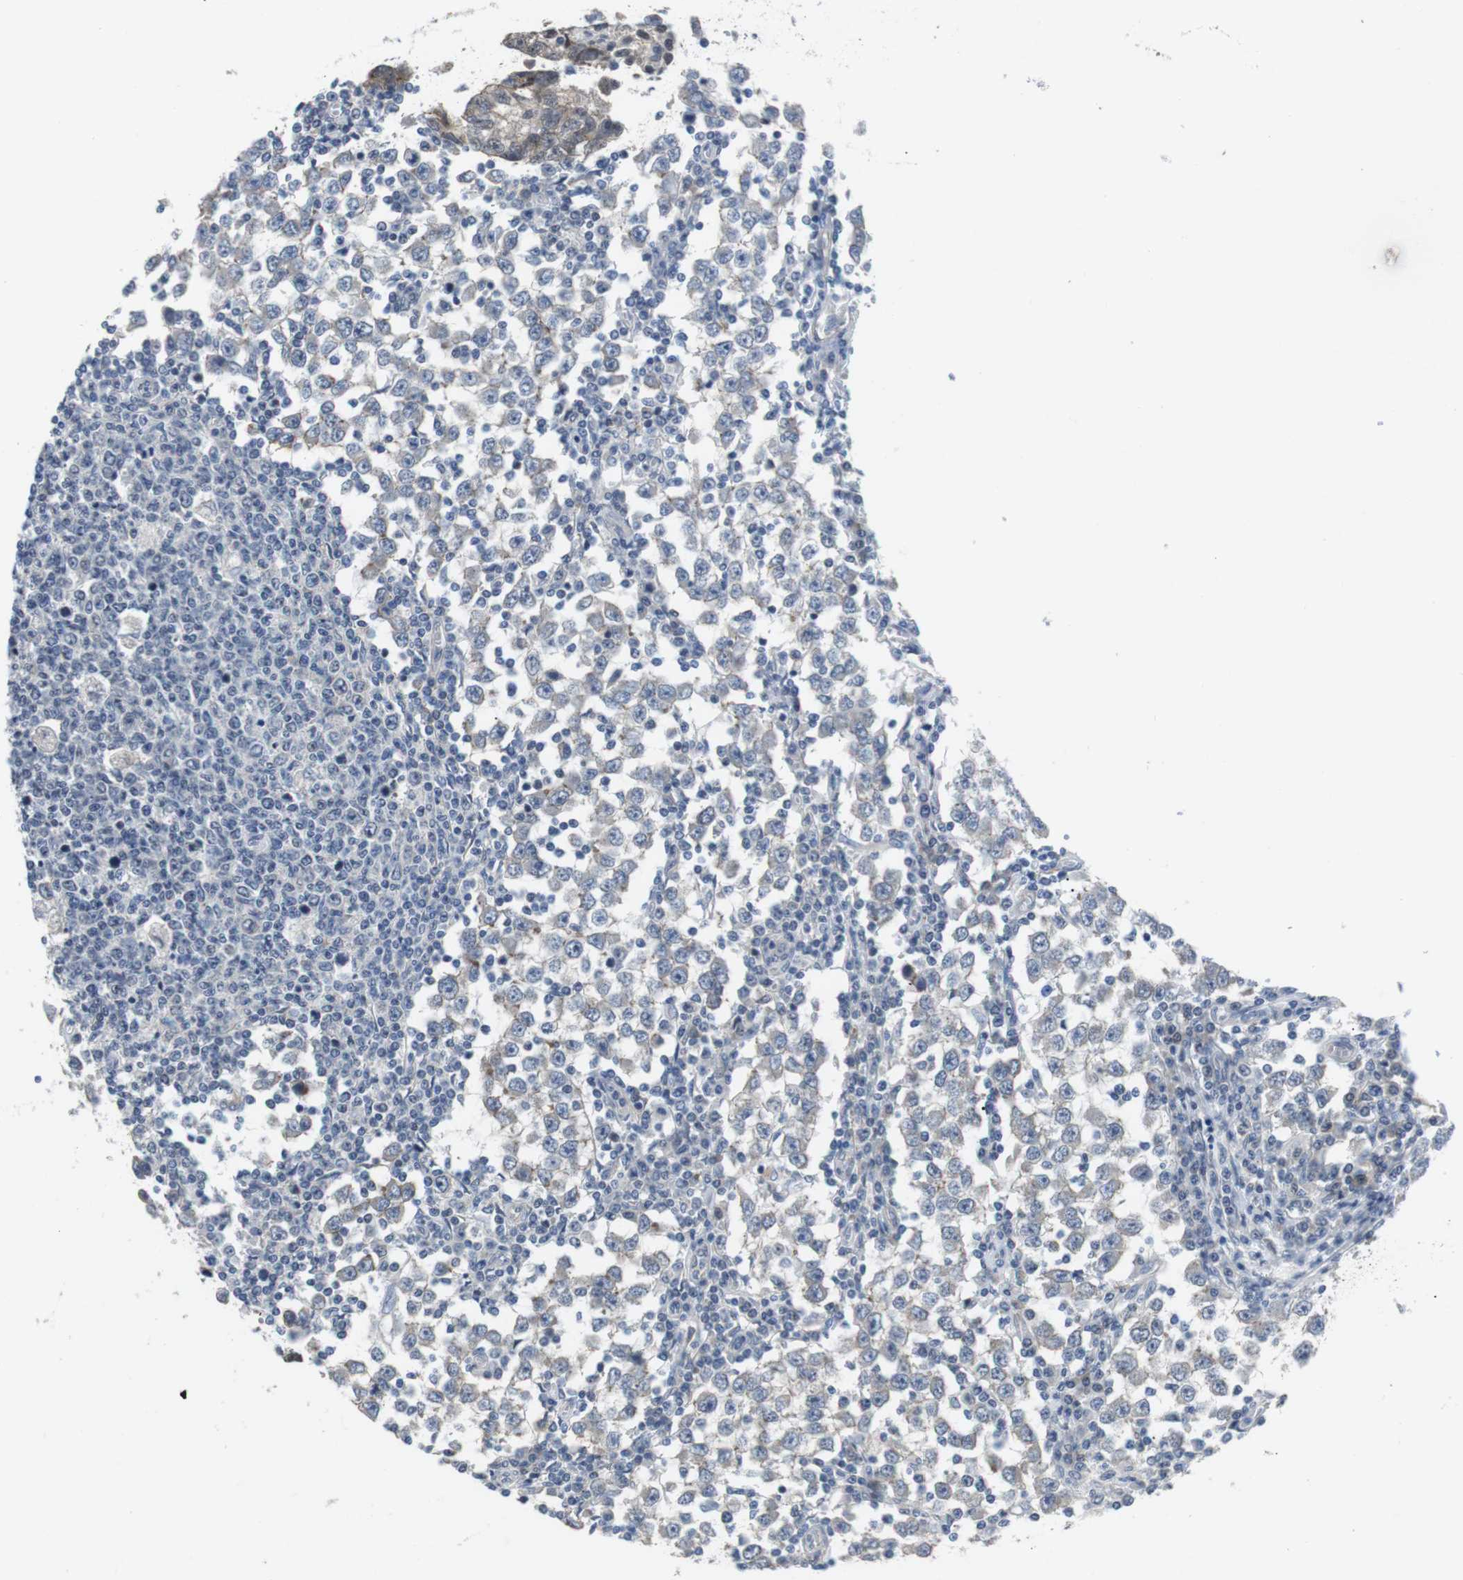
{"staining": {"intensity": "negative", "quantity": "none", "location": "none"}, "tissue": "testis cancer", "cell_type": "Tumor cells", "image_type": "cancer", "snomed": [{"axis": "morphology", "description": "Seminoma, NOS"}, {"axis": "topography", "description": "Testis"}], "caption": "This is an immunohistochemistry photomicrograph of human testis cancer (seminoma). There is no staining in tumor cells.", "gene": "NECTIN1", "patient": {"sex": "male", "age": 65}}